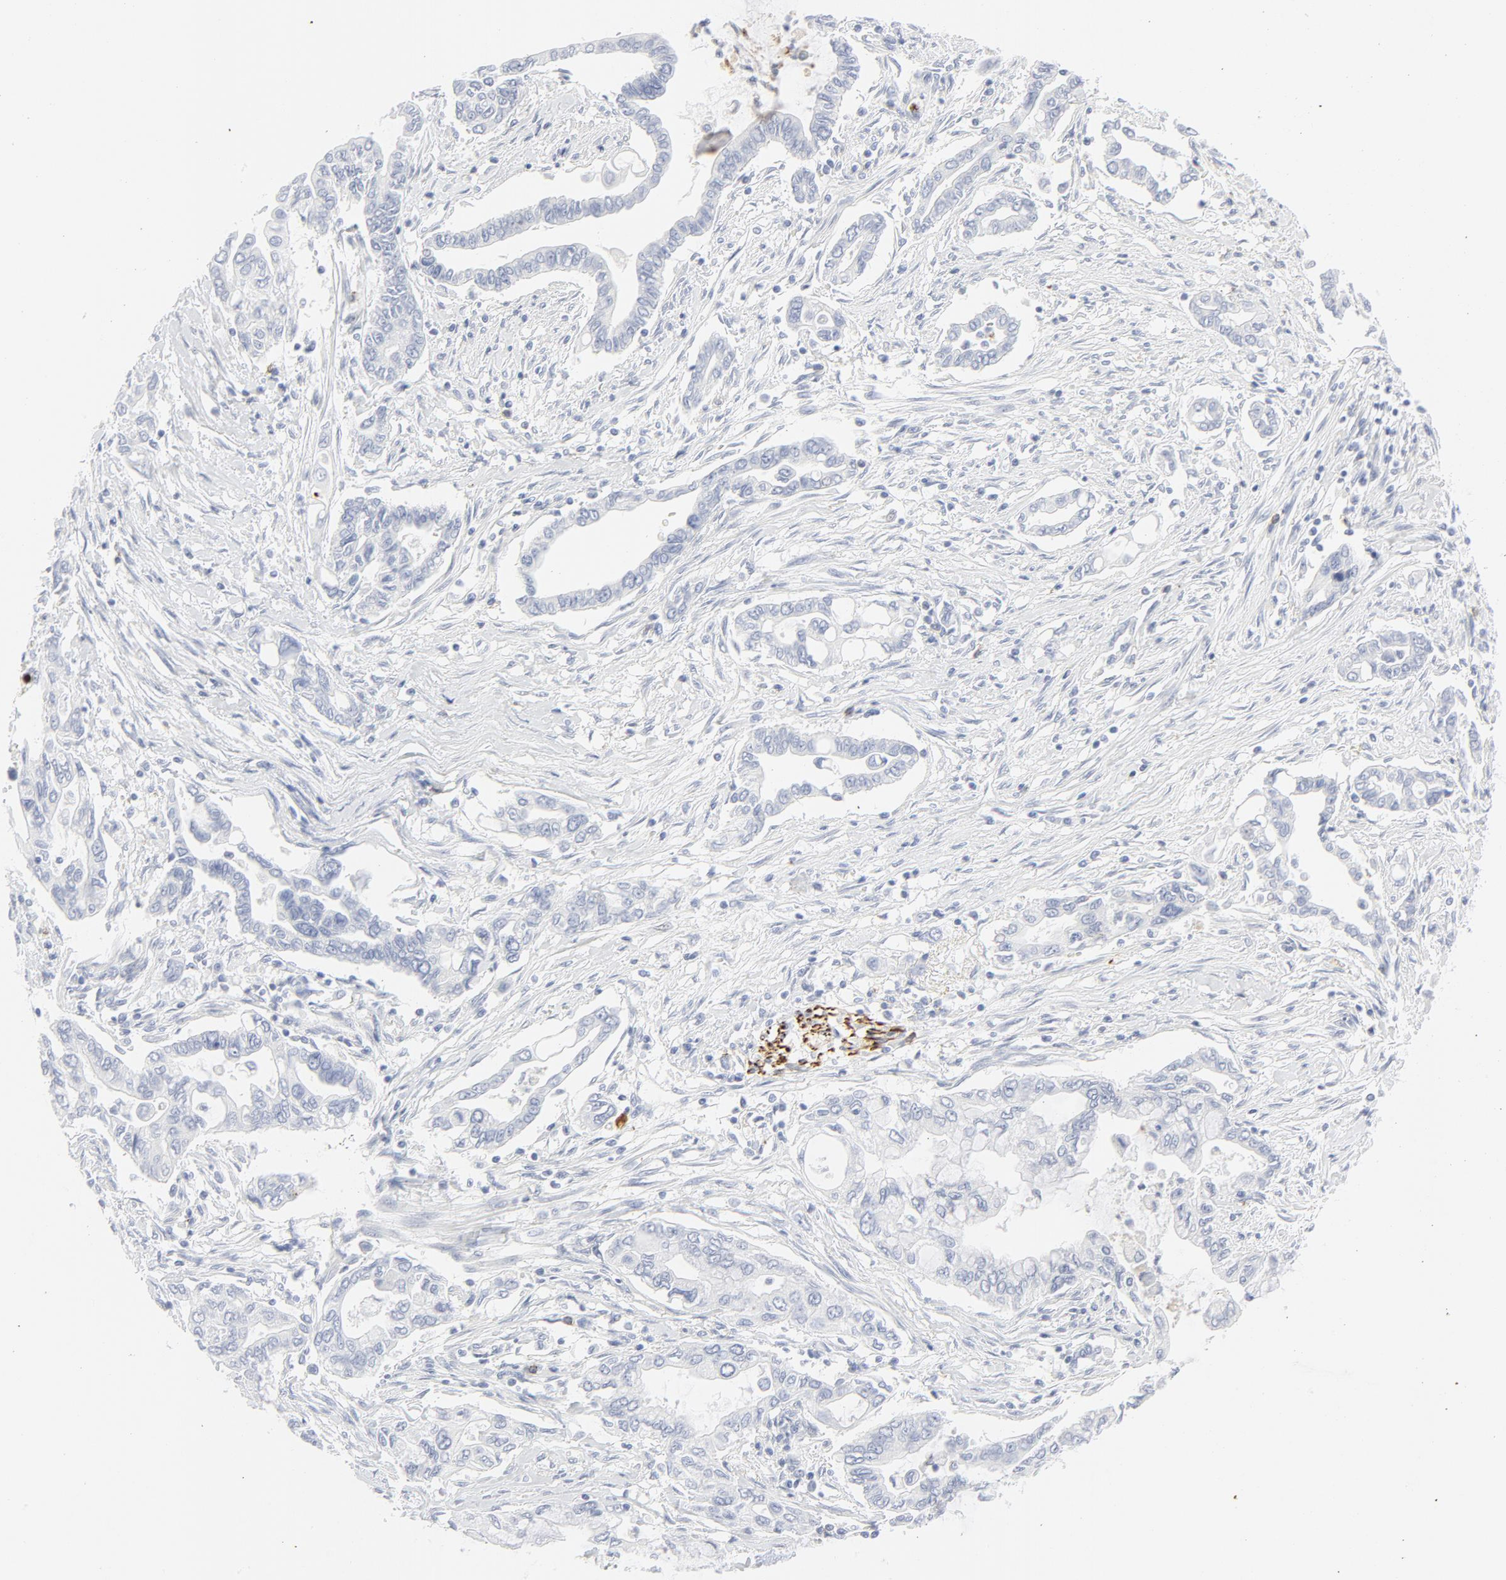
{"staining": {"intensity": "negative", "quantity": "none", "location": "none"}, "tissue": "pancreatic cancer", "cell_type": "Tumor cells", "image_type": "cancer", "snomed": [{"axis": "morphology", "description": "Adenocarcinoma, NOS"}, {"axis": "topography", "description": "Pancreas"}], "caption": "Pancreatic adenocarcinoma was stained to show a protein in brown. There is no significant expression in tumor cells. (DAB immunohistochemistry, high magnification).", "gene": "CCR7", "patient": {"sex": "female", "age": 57}}